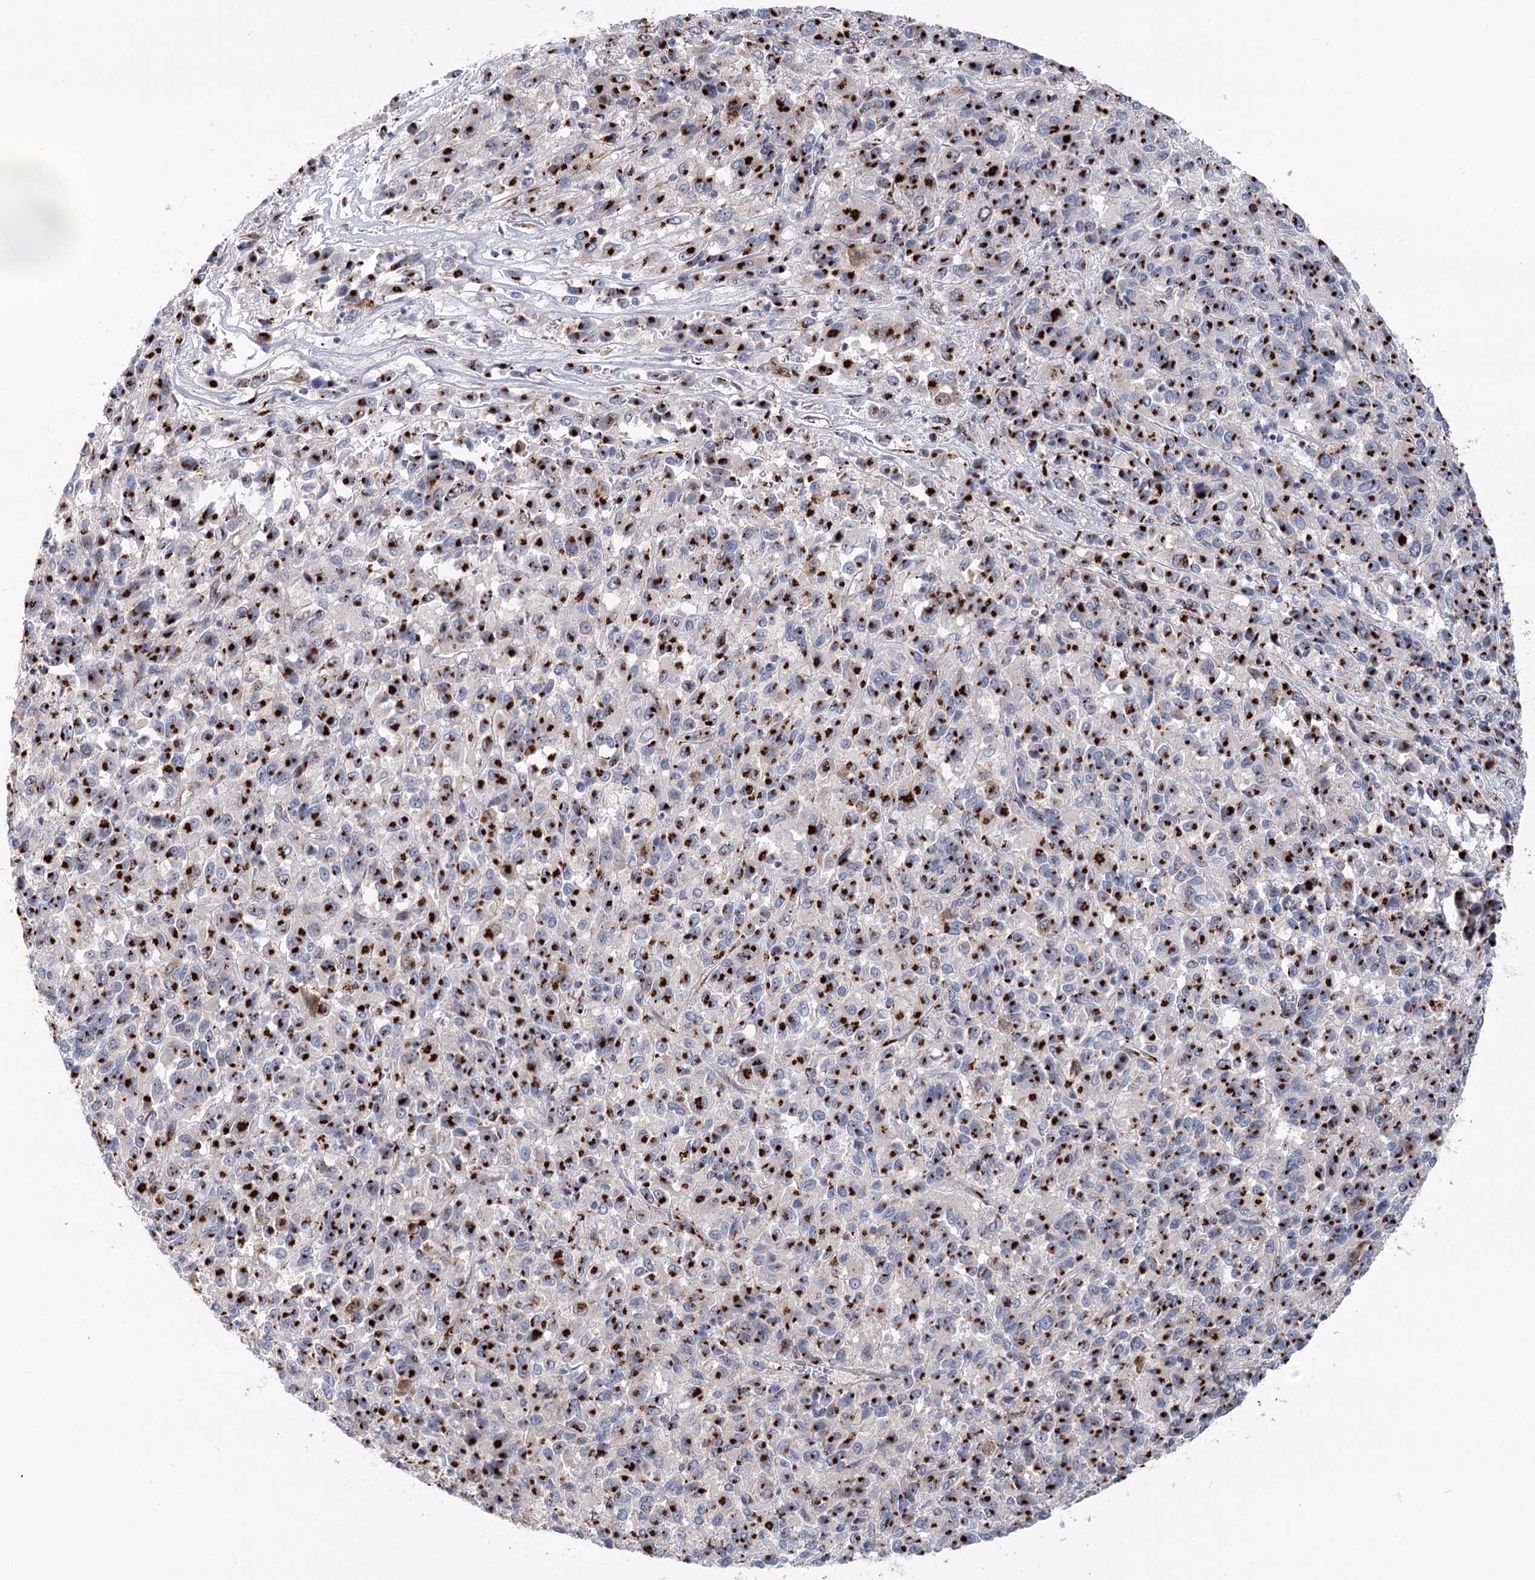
{"staining": {"intensity": "strong", "quantity": ">75%", "location": "cytoplasmic/membranous"}, "tissue": "melanoma", "cell_type": "Tumor cells", "image_type": "cancer", "snomed": [{"axis": "morphology", "description": "Malignant melanoma, Metastatic site"}, {"axis": "topography", "description": "Lung"}], "caption": "A high-resolution image shows IHC staining of malignant melanoma (metastatic site), which demonstrates strong cytoplasmic/membranous staining in approximately >75% of tumor cells.", "gene": "TMEM165", "patient": {"sex": "male", "age": 64}}